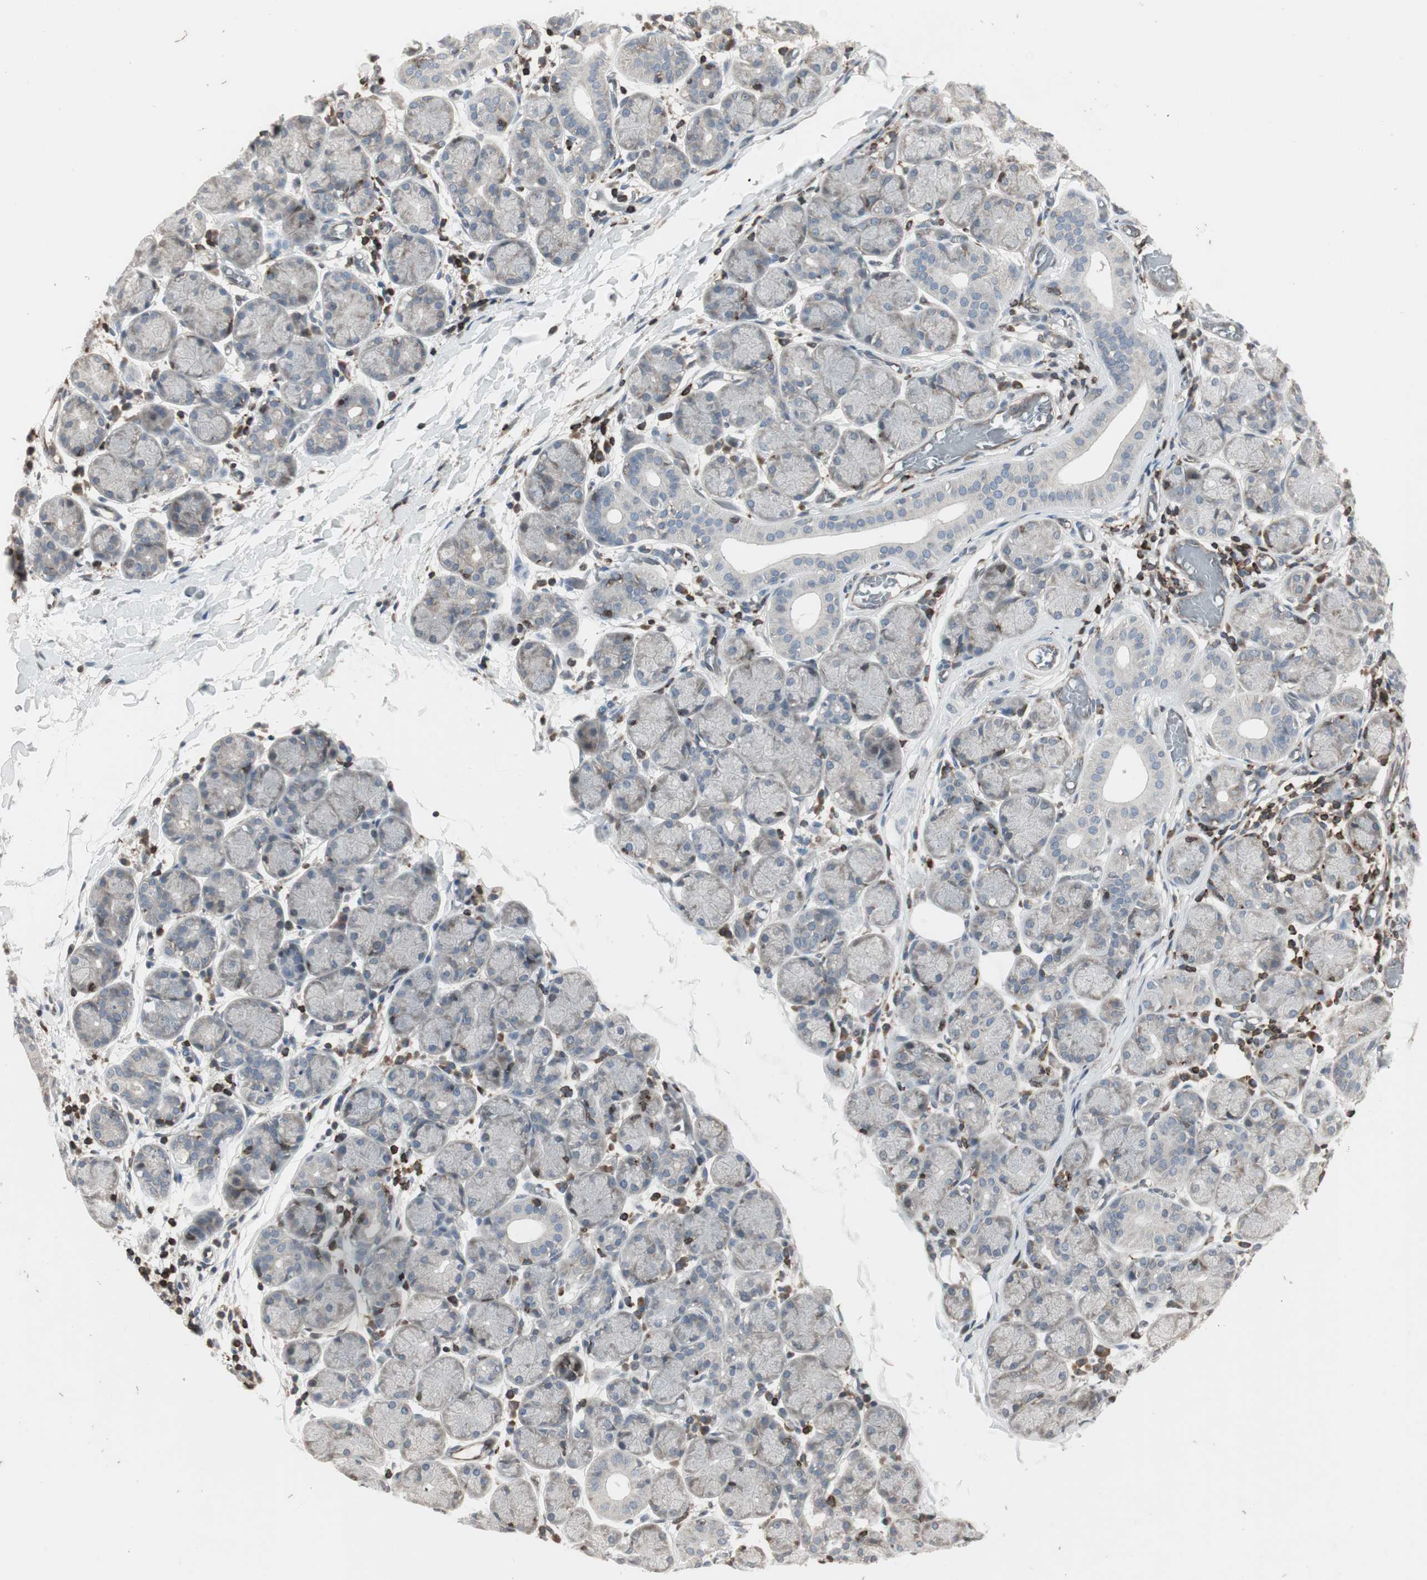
{"staining": {"intensity": "weak", "quantity": "25%-75%", "location": "cytoplasmic/membranous"}, "tissue": "salivary gland", "cell_type": "Glandular cells", "image_type": "normal", "snomed": [{"axis": "morphology", "description": "Normal tissue, NOS"}, {"axis": "topography", "description": "Salivary gland"}], "caption": "Normal salivary gland was stained to show a protein in brown. There is low levels of weak cytoplasmic/membranous expression in approximately 25%-75% of glandular cells. Nuclei are stained in blue.", "gene": "ARHGEF1", "patient": {"sex": "female", "age": 24}}